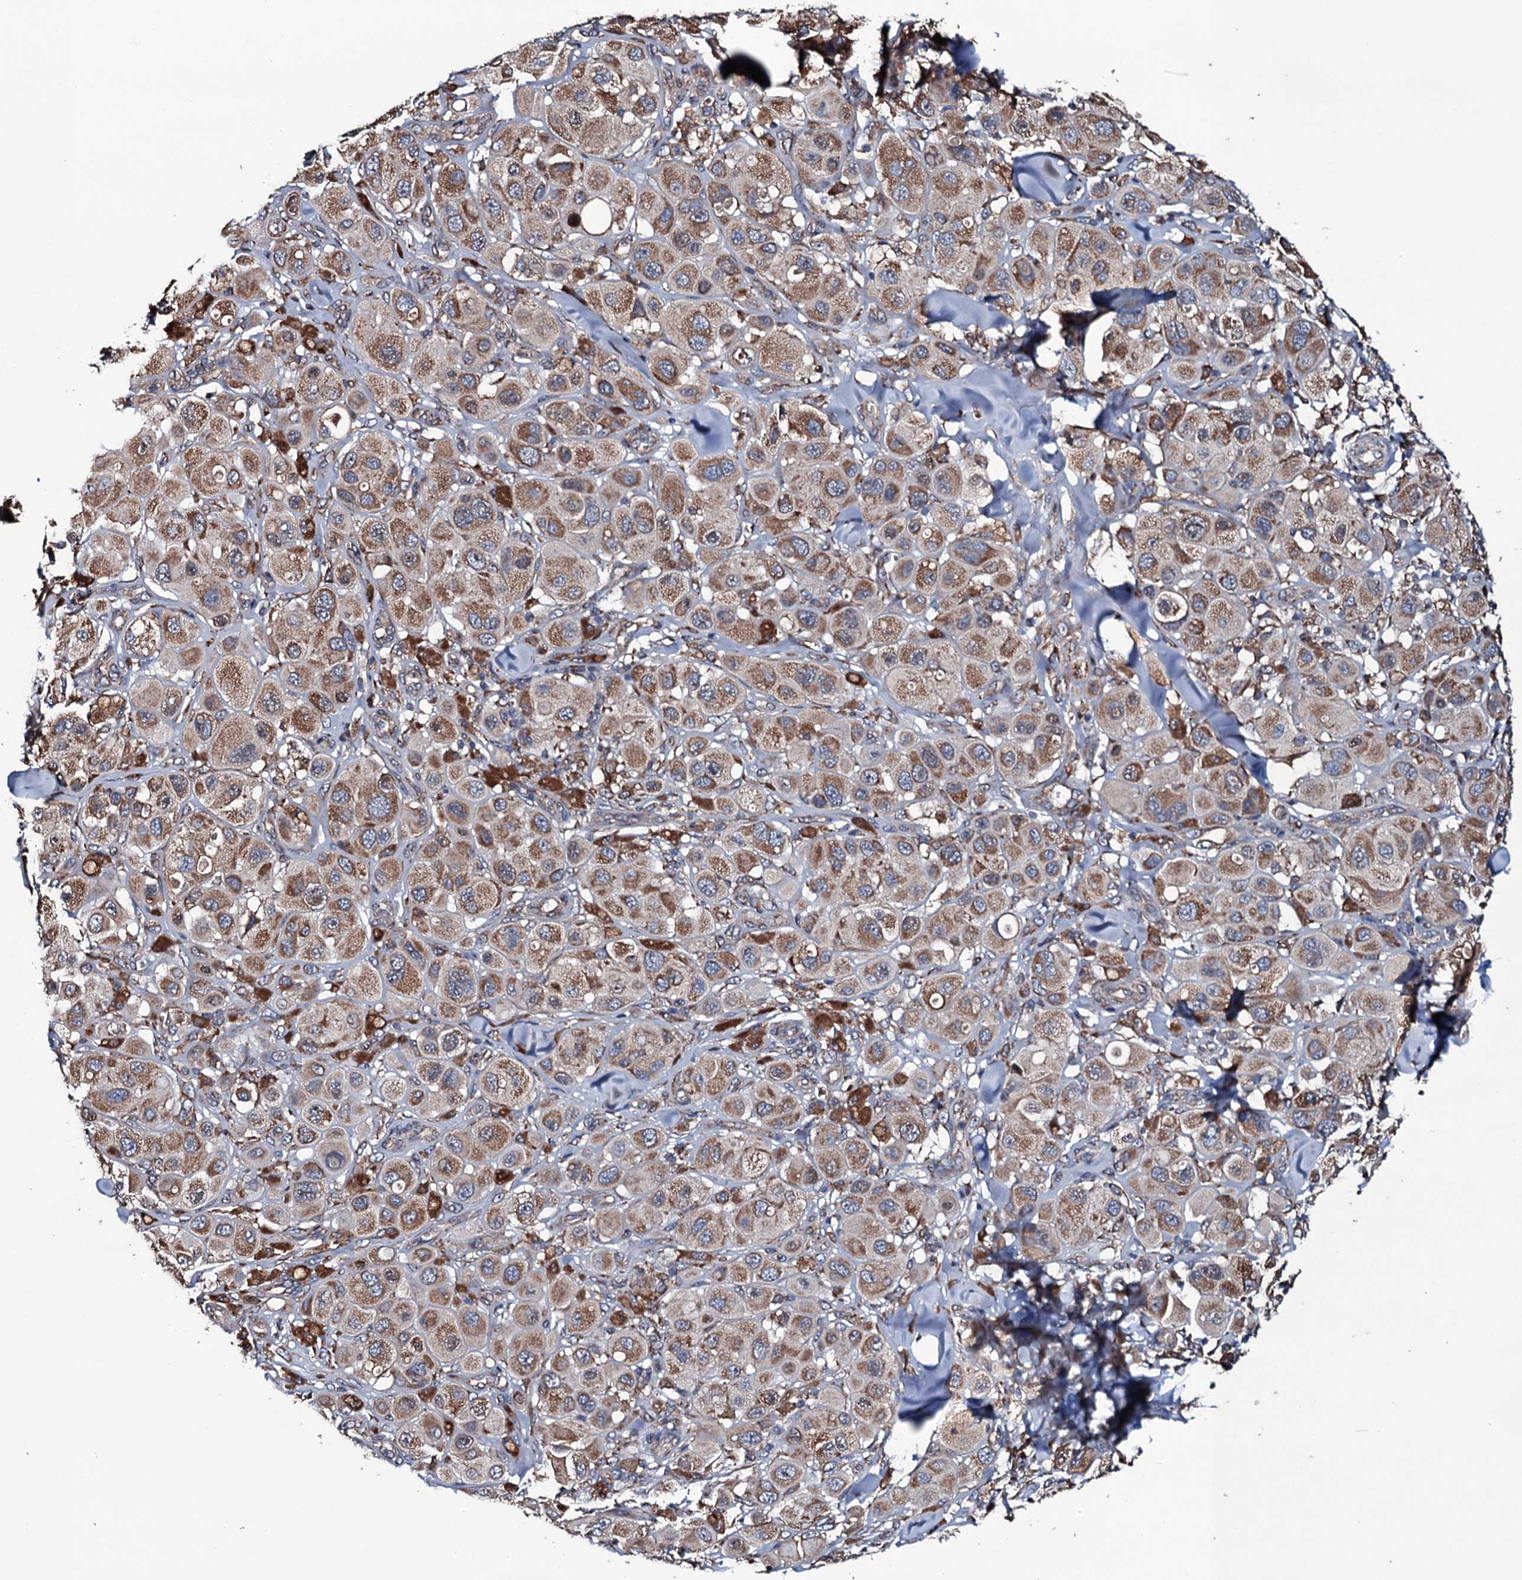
{"staining": {"intensity": "moderate", "quantity": ">75%", "location": "cytoplasmic/membranous"}, "tissue": "melanoma", "cell_type": "Tumor cells", "image_type": "cancer", "snomed": [{"axis": "morphology", "description": "Malignant melanoma, Metastatic site"}, {"axis": "topography", "description": "Skin"}], "caption": "Brown immunohistochemical staining in melanoma displays moderate cytoplasmic/membranous staining in approximately >75% of tumor cells. Nuclei are stained in blue.", "gene": "RAB12", "patient": {"sex": "male", "age": 41}}